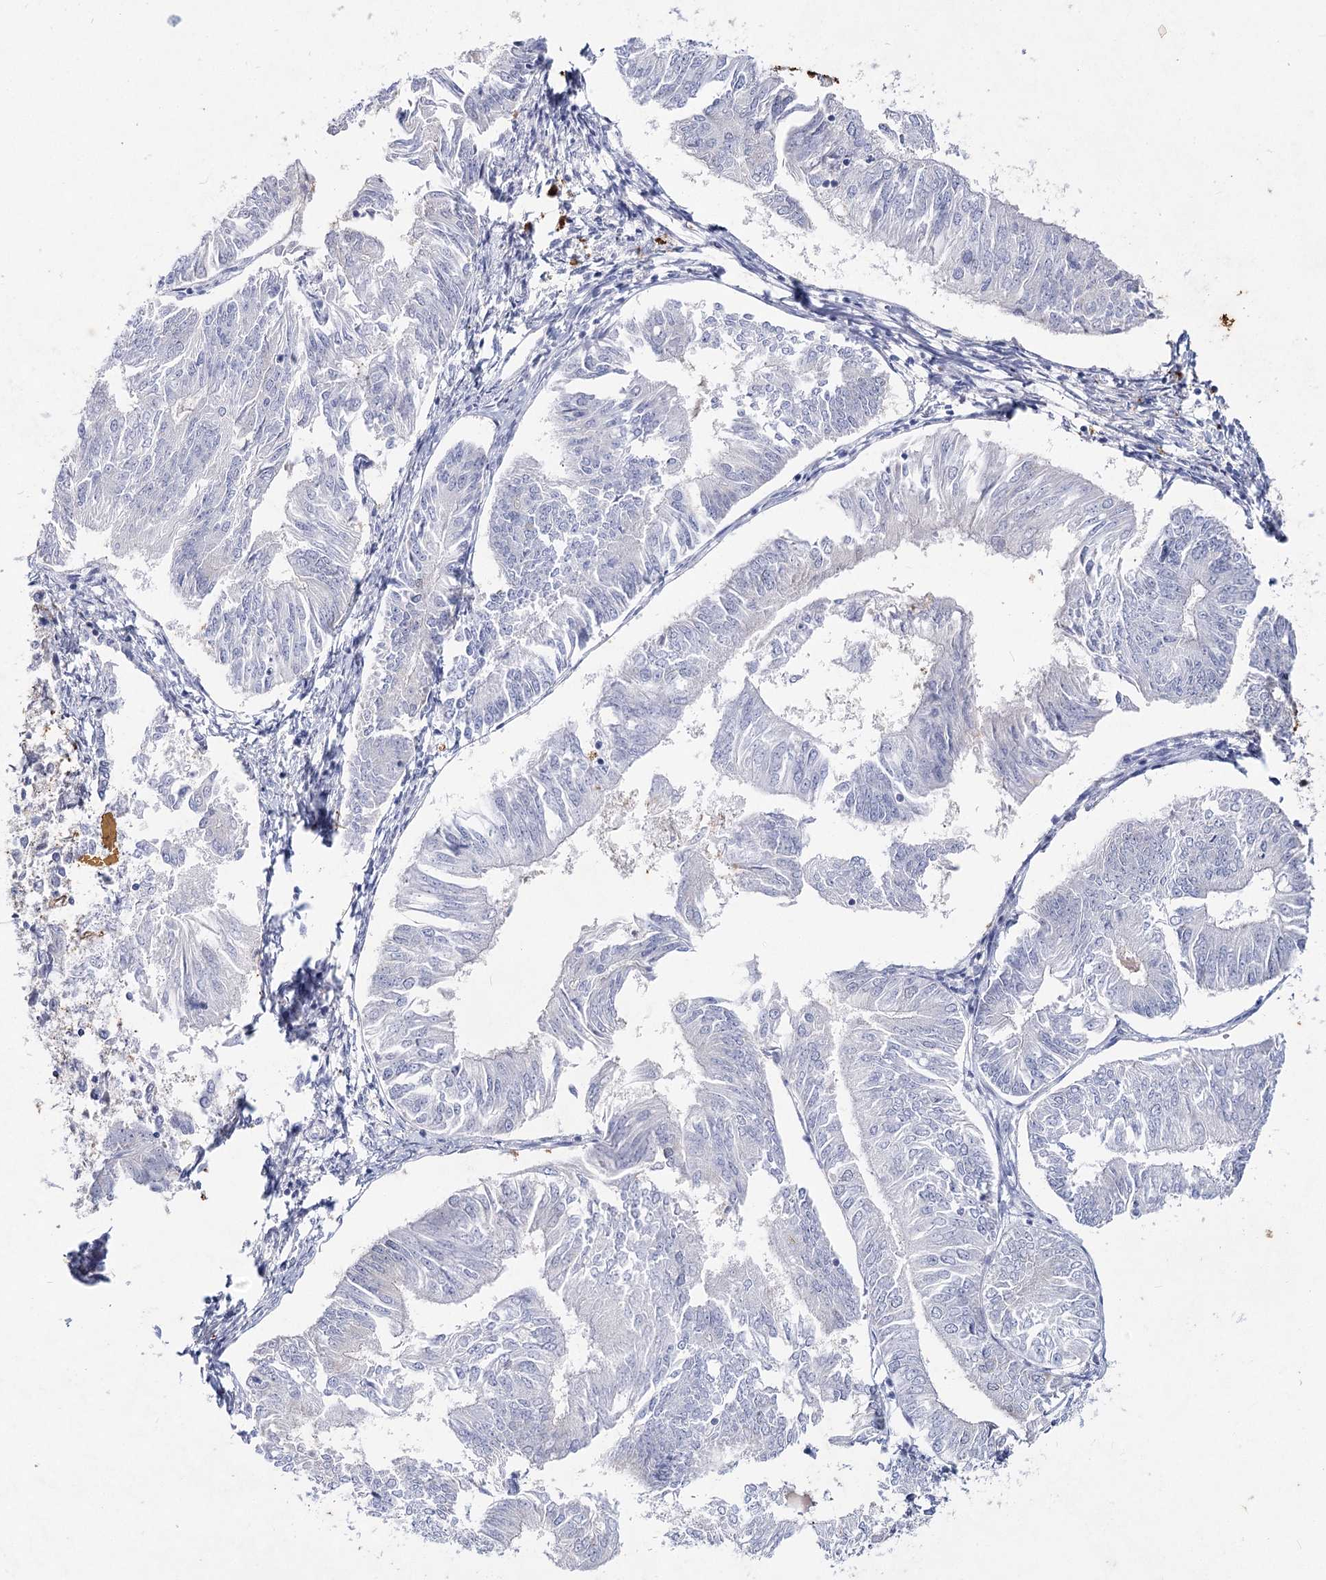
{"staining": {"intensity": "negative", "quantity": "none", "location": "none"}, "tissue": "endometrial cancer", "cell_type": "Tumor cells", "image_type": "cancer", "snomed": [{"axis": "morphology", "description": "Adenocarcinoma, NOS"}, {"axis": "topography", "description": "Endometrium"}], "caption": "Tumor cells show no significant protein staining in endometrial adenocarcinoma.", "gene": "CCDC73", "patient": {"sex": "female", "age": 58}}